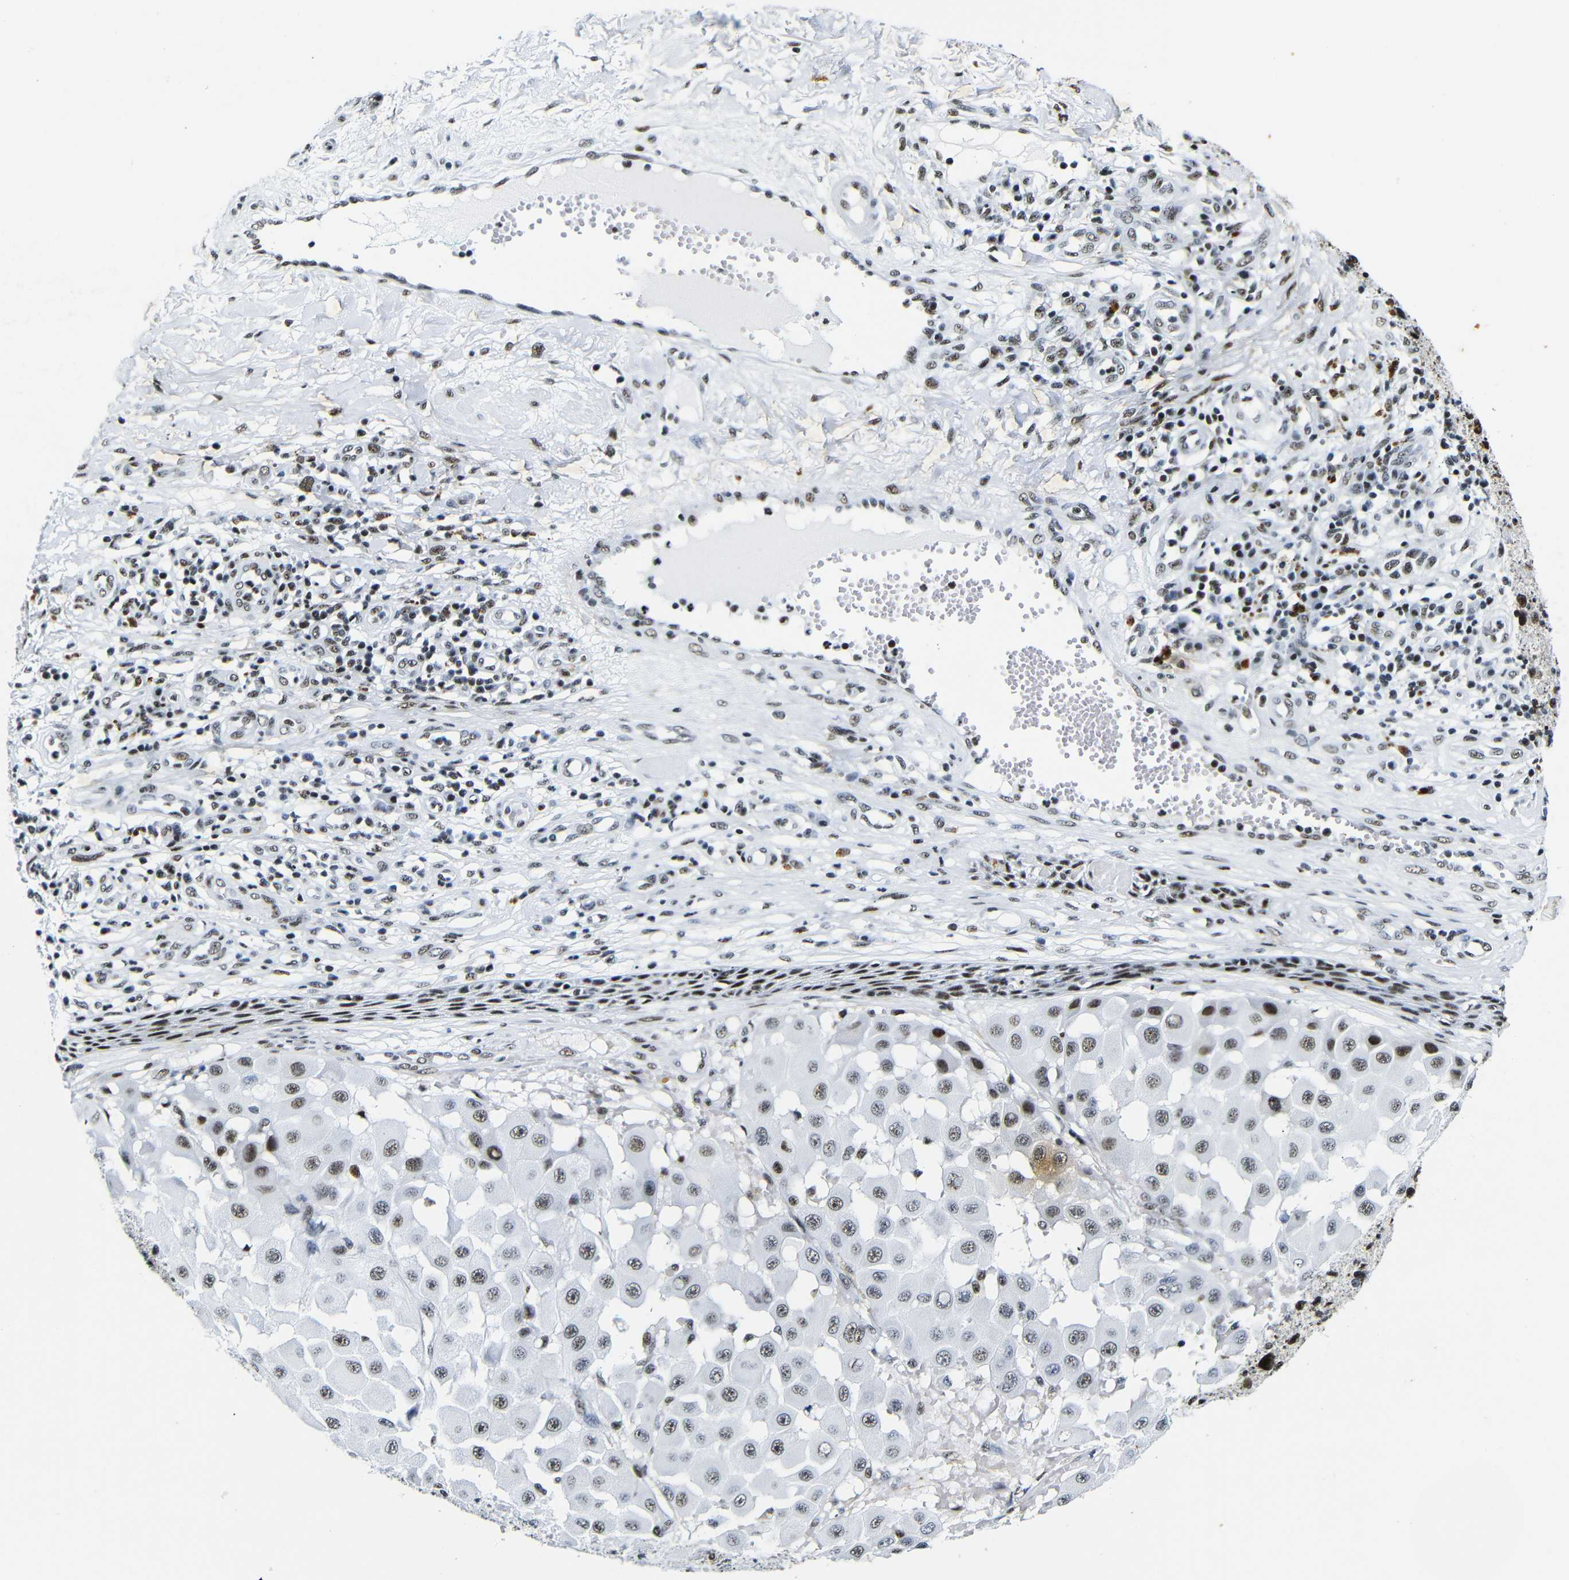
{"staining": {"intensity": "weak", "quantity": "25%-75%", "location": "nuclear"}, "tissue": "melanoma", "cell_type": "Tumor cells", "image_type": "cancer", "snomed": [{"axis": "morphology", "description": "Malignant melanoma, NOS"}, {"axis": "topography", "description": "Skin"}], "caption": "The micrograph exhibits staining of malignant melanoma, revealing weak nuclear protein expression (brown color) within tumor cells. The protein of interest is stained brown, and the nuclei are stained in blue (DAB IHC with brightfield microscopy, high magnification).", "gene": "SRSF1", "patient": {"sex": "female", "age": 81}}